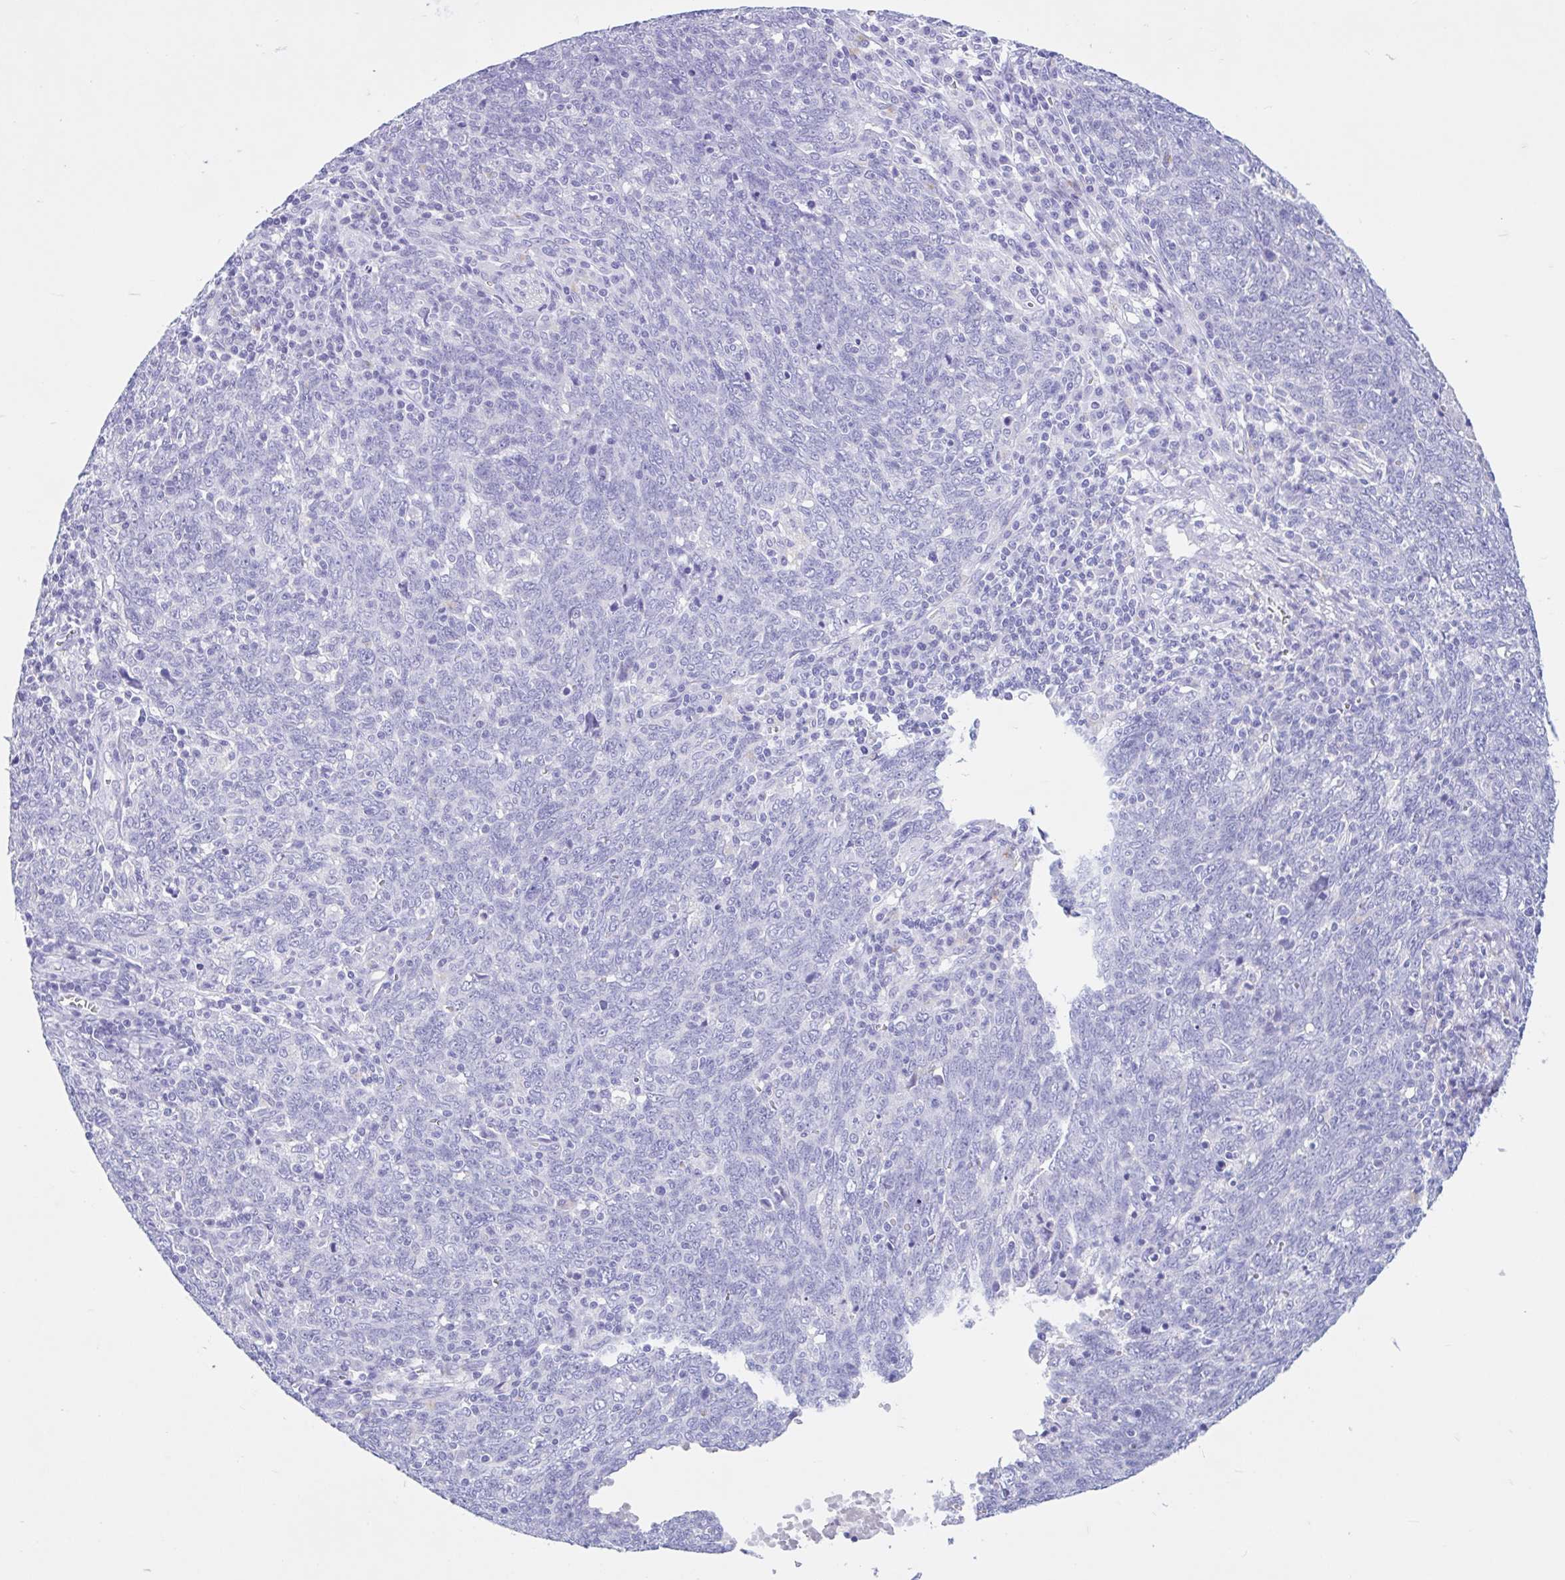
{"staining": {"intensity": "negative", "quantity": "none", "location": "none"}, "tissue": "lung cancer", "cell_type": "Tumor cells", "image_type": "cancer", "snomed": [{"axis": "morphology", "description": "Squamous cell carcinoma, NOS"}, {"axis": "topography", "description": "Lung"}], "caption": "High power microscopy micrograph of an immunohistochemistry (IHC) image of lung cancer, revealing no significant expression in tumor cells.", "gene": "OR4N4", "patient": {"sex": "female", "age": 72}}